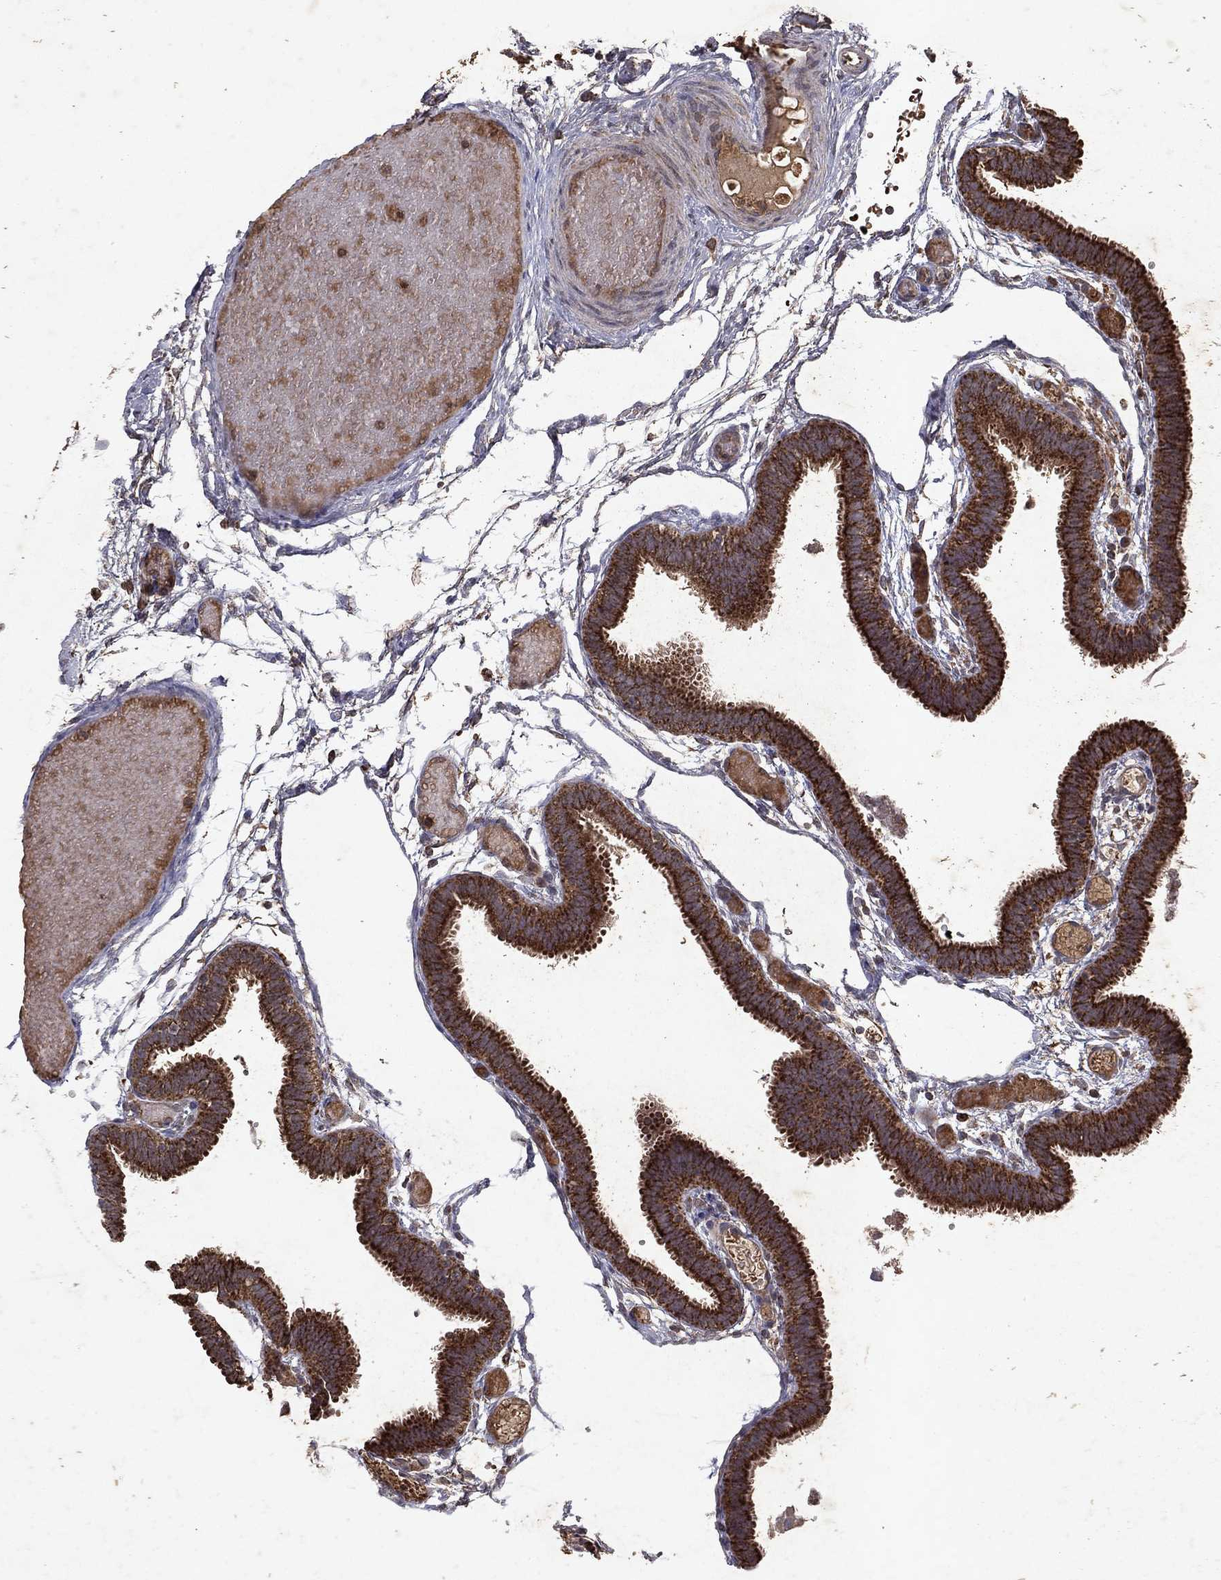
{"staining": {"intensity": "strong", "quantity": ">75%", "location": "cytoplasmic/membranous"}, "tissue": "fallopian tube", "cell_type": "Glandular cells", "image_type": "normal", "snomed": [{"axis": "morphology", "description": "Normal tissue, NOS"}, {"axis": "topography", "description": "Fallopian tube"}], "caption": "Immunohistochemistry (IHC) of unremarkable fallopian tube exhibits high levels of strong cytoplasmic/membranous staining in approximately >75% of glandular cells.", "gene": "PYROXD2", "patient": {"sex": "female", "age": 37}}